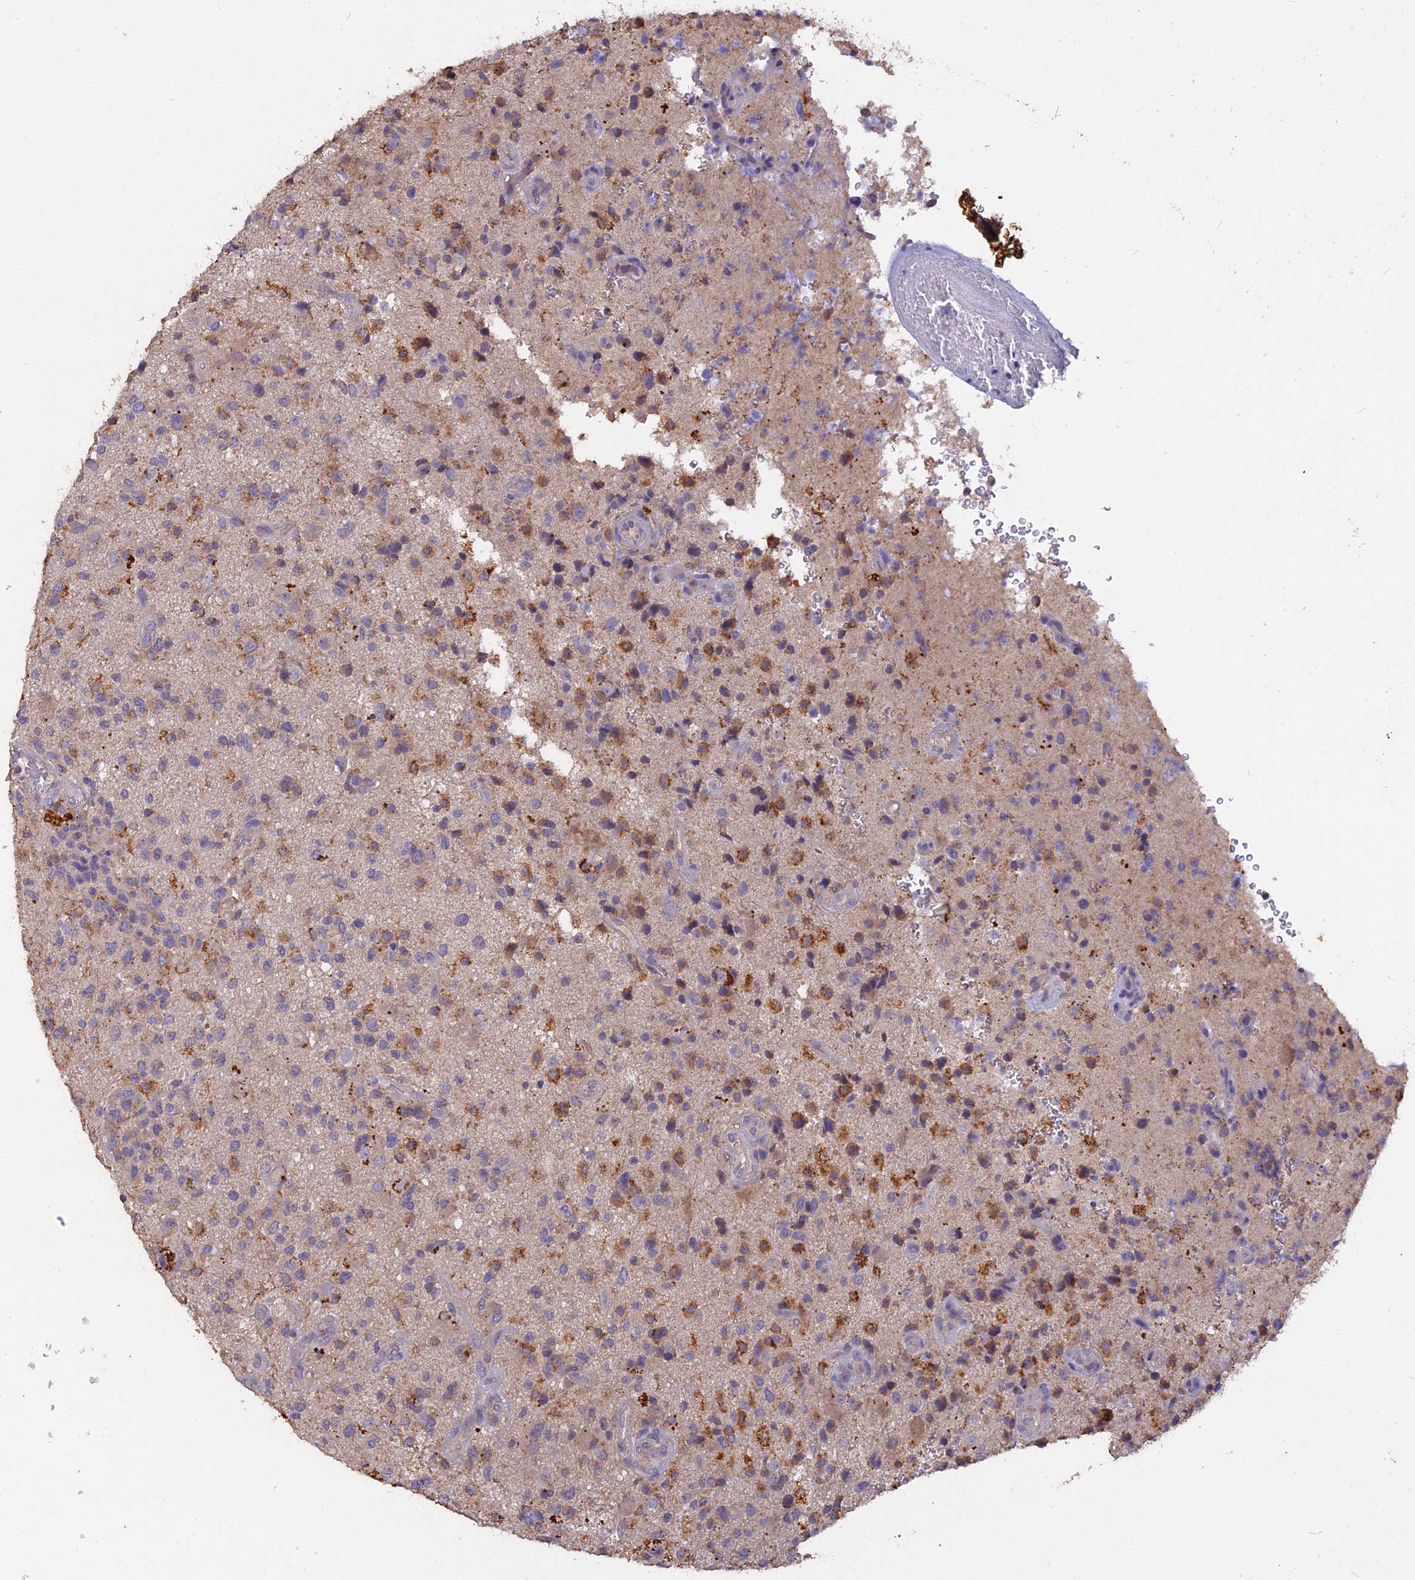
{"staining": {"intensity": "moderate", "quantity": "<25%", "location": "cytoplasmic/membranous"}, "tissue": "glioma", "cell_type": "Tumor cells", "image_type": "cancer", "snomed": [{"axis": "morphology", "description": "Glioma, malignant, High grade"}, {"axis": "topography", "description": "Brain"}], "caption": "A brown stain shows moderate cytoplasmic/membranous expression of a protein in malignant glioma (high-grade) tumor cells.", "gene": "SLC26A4", "patient": {"sex": "male", "age": 47}}